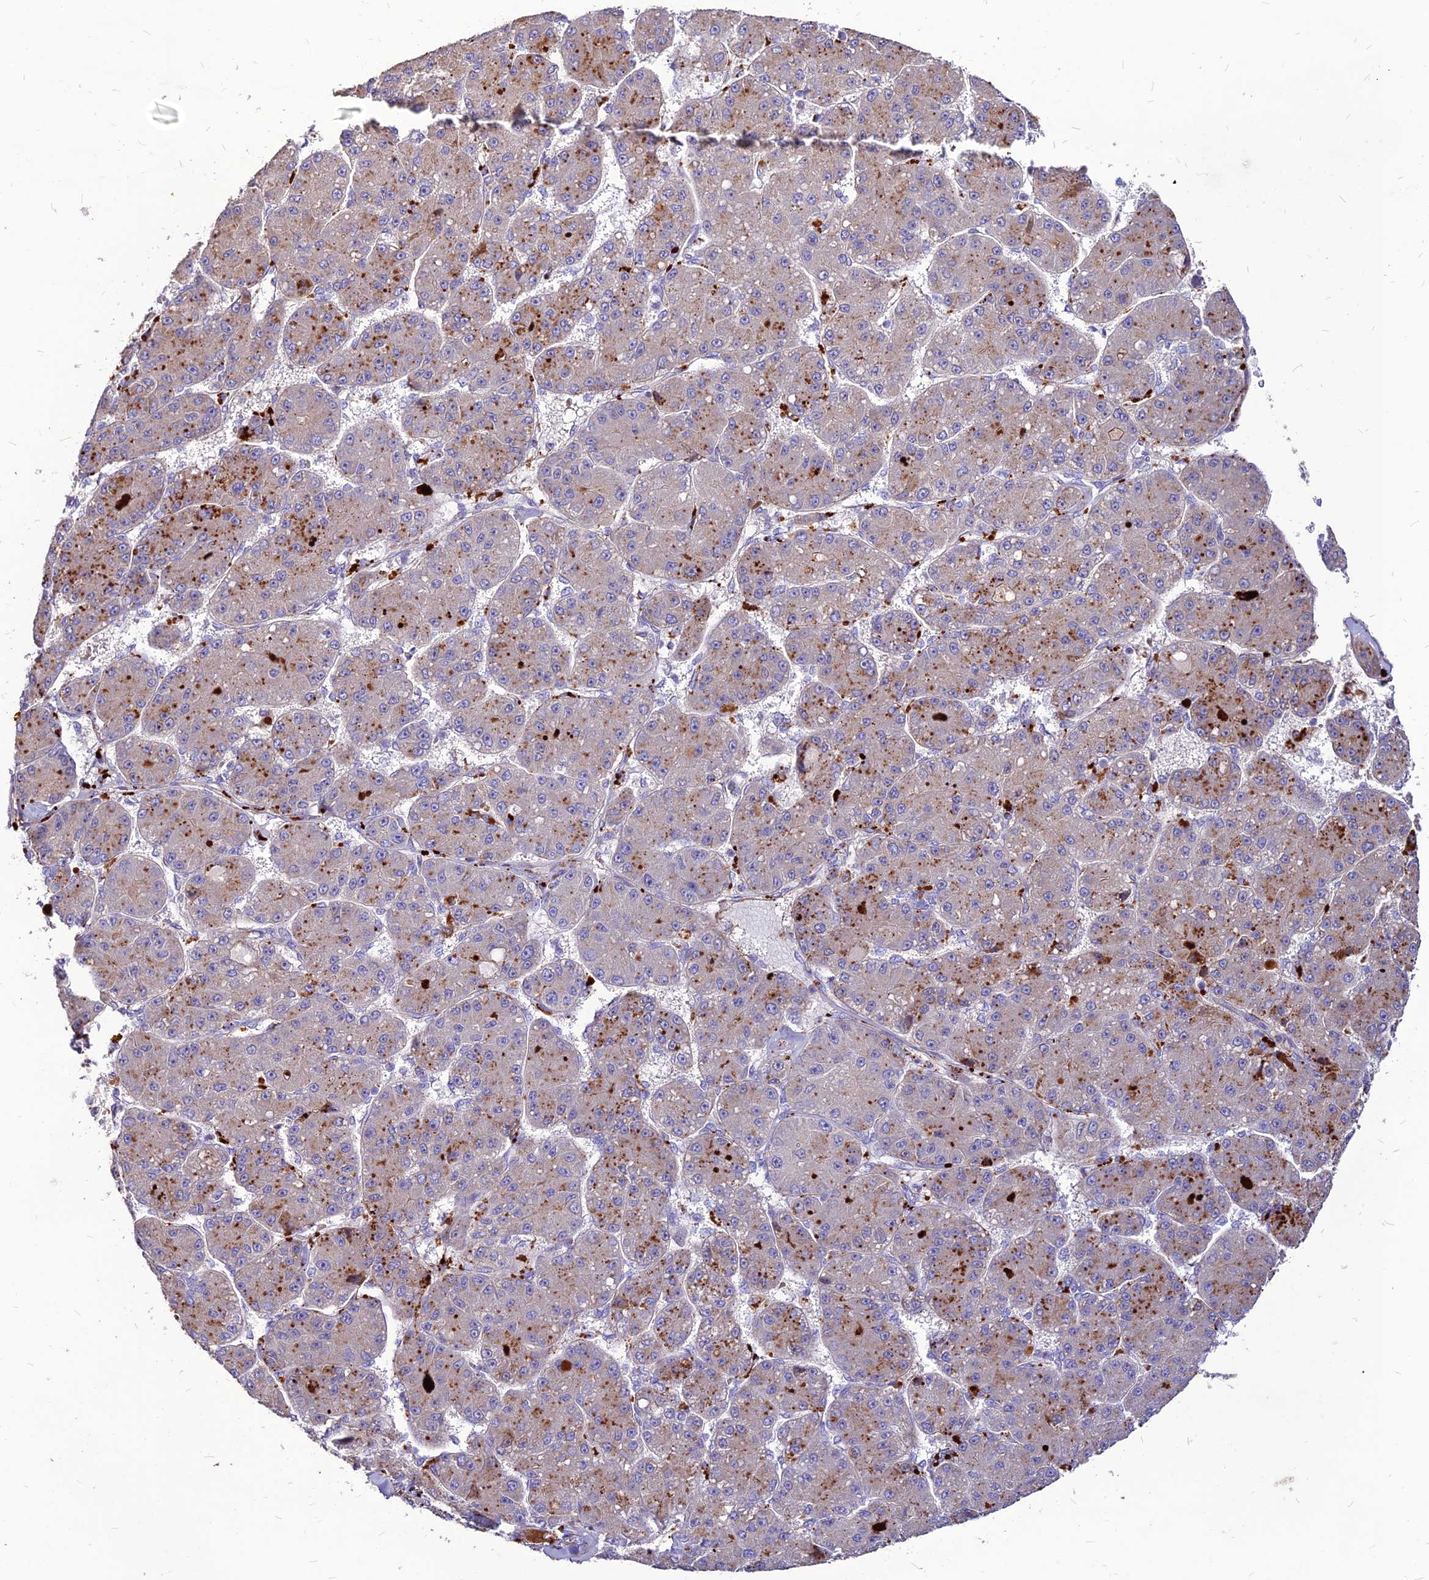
{"staining": {"intensity": "moderate", "quantity": "25%-75%", "location": "cytoplasmic/membranous"}, "tissue": "liver cancer", "cell_type": "Tumor cells", "image_type": "cancer", "snomed": [{"axis": "morphology", "description": "Carcinoma, Hepatocellular, NOS"}, {"axis": "topography", "description": "Liver"}], "caption": "Human hepatocellular carcinoma (liver) stained with a protein marker displays moderate staining in tumor cells.", "gene": "RIMOC1", "patient": {"sex": "male", "age": 67}}